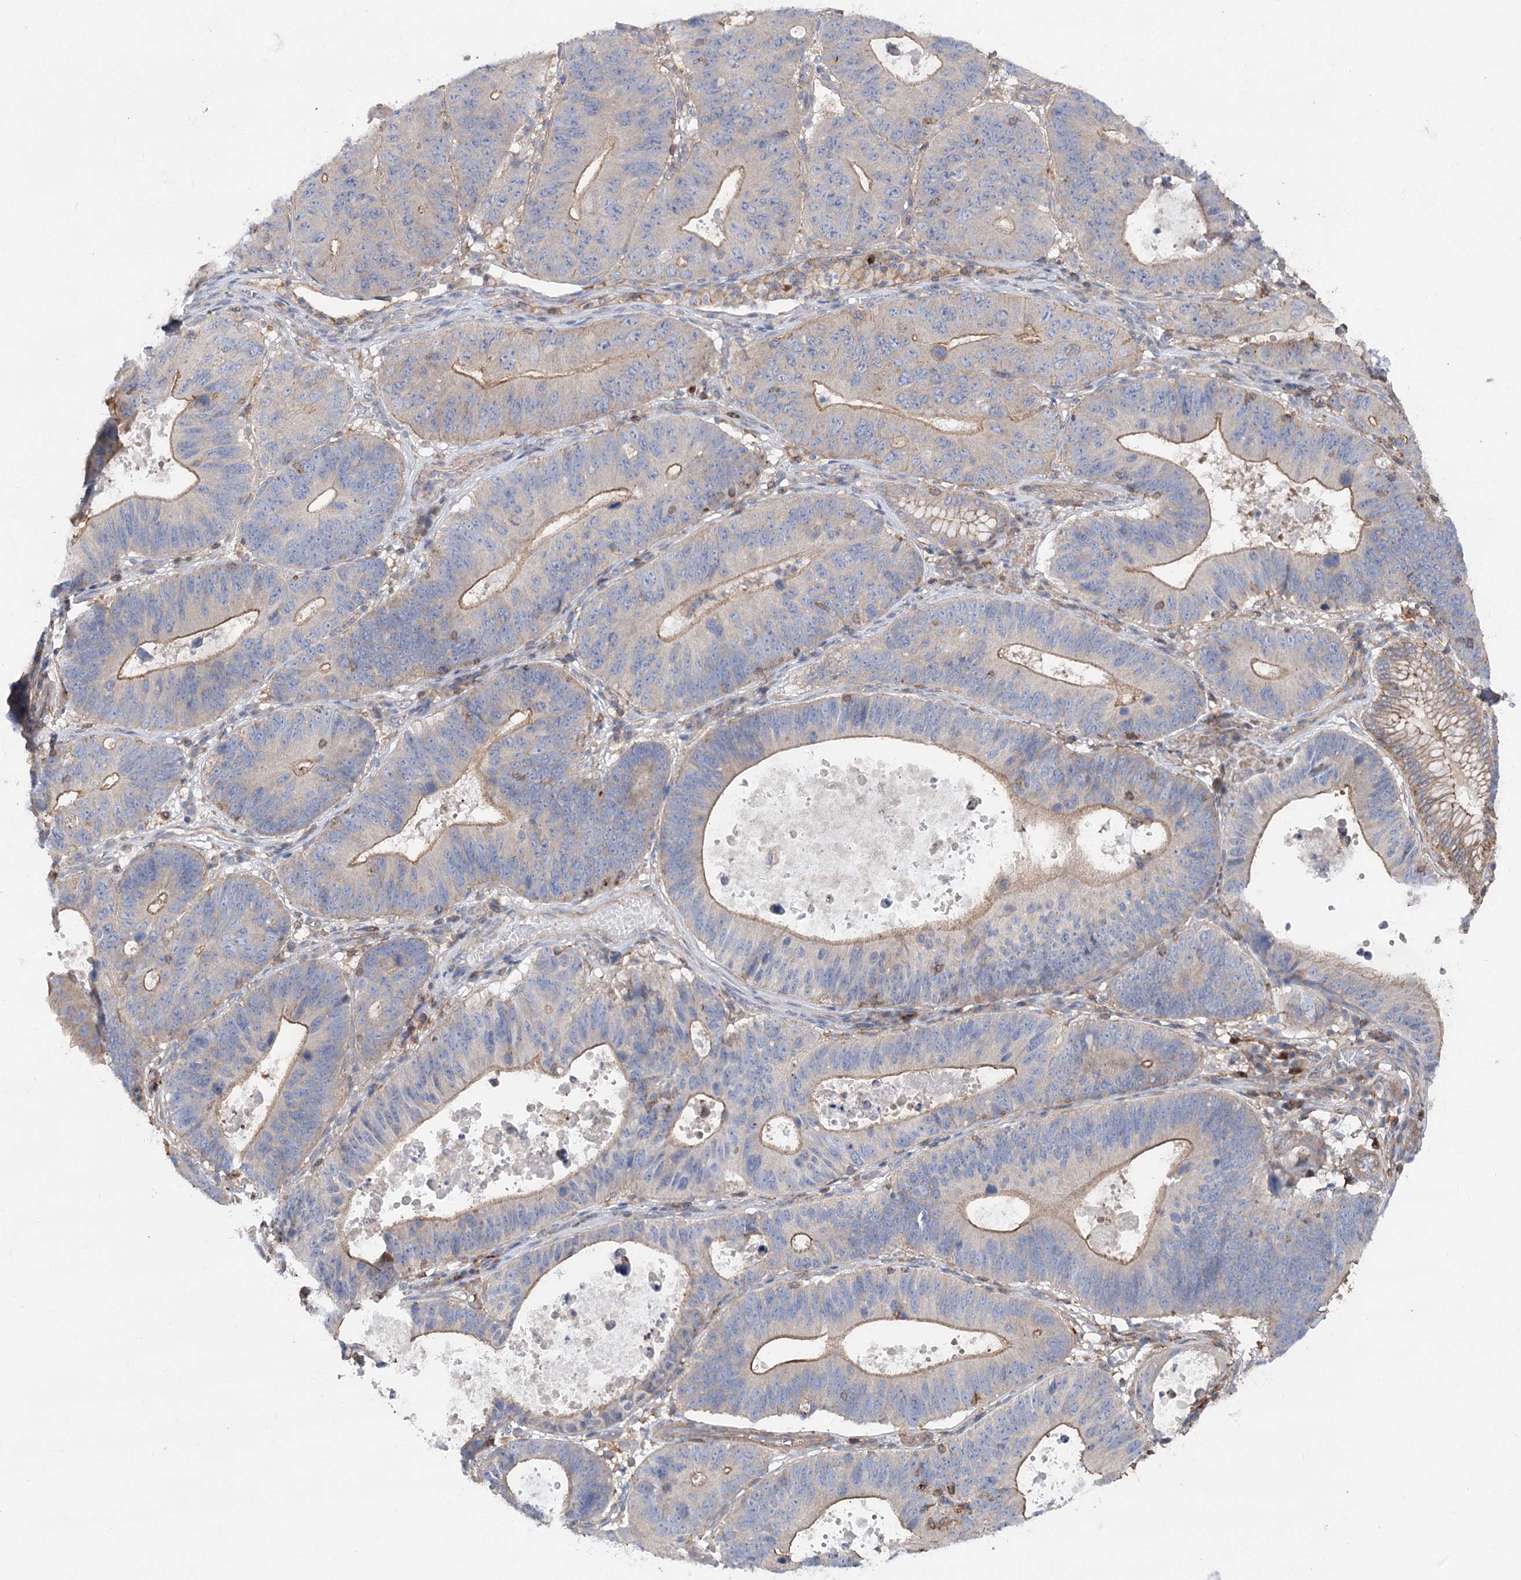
{"staining": {"intensity": "weak", "quantity": "<25%", "location": "cytoplasmic/membranous"}, "tissue": "stomach cancer", "cell_type": "Tumor cells", "image_type": "cancer", "snomed": [{"axis": "morphology", "description": "Adenocarcinoma, NOS"}, {"axis": "topography", "description": "Stomach"}], "caption": "Stomach adenocarcinoma was stained to show a protein in brown. There is no significant positivity in tumor cells. (IHC, brightfield microscopy, high magnification).", "gene": "LARP1B", "patient": {"sex": "male", "age": 59}}